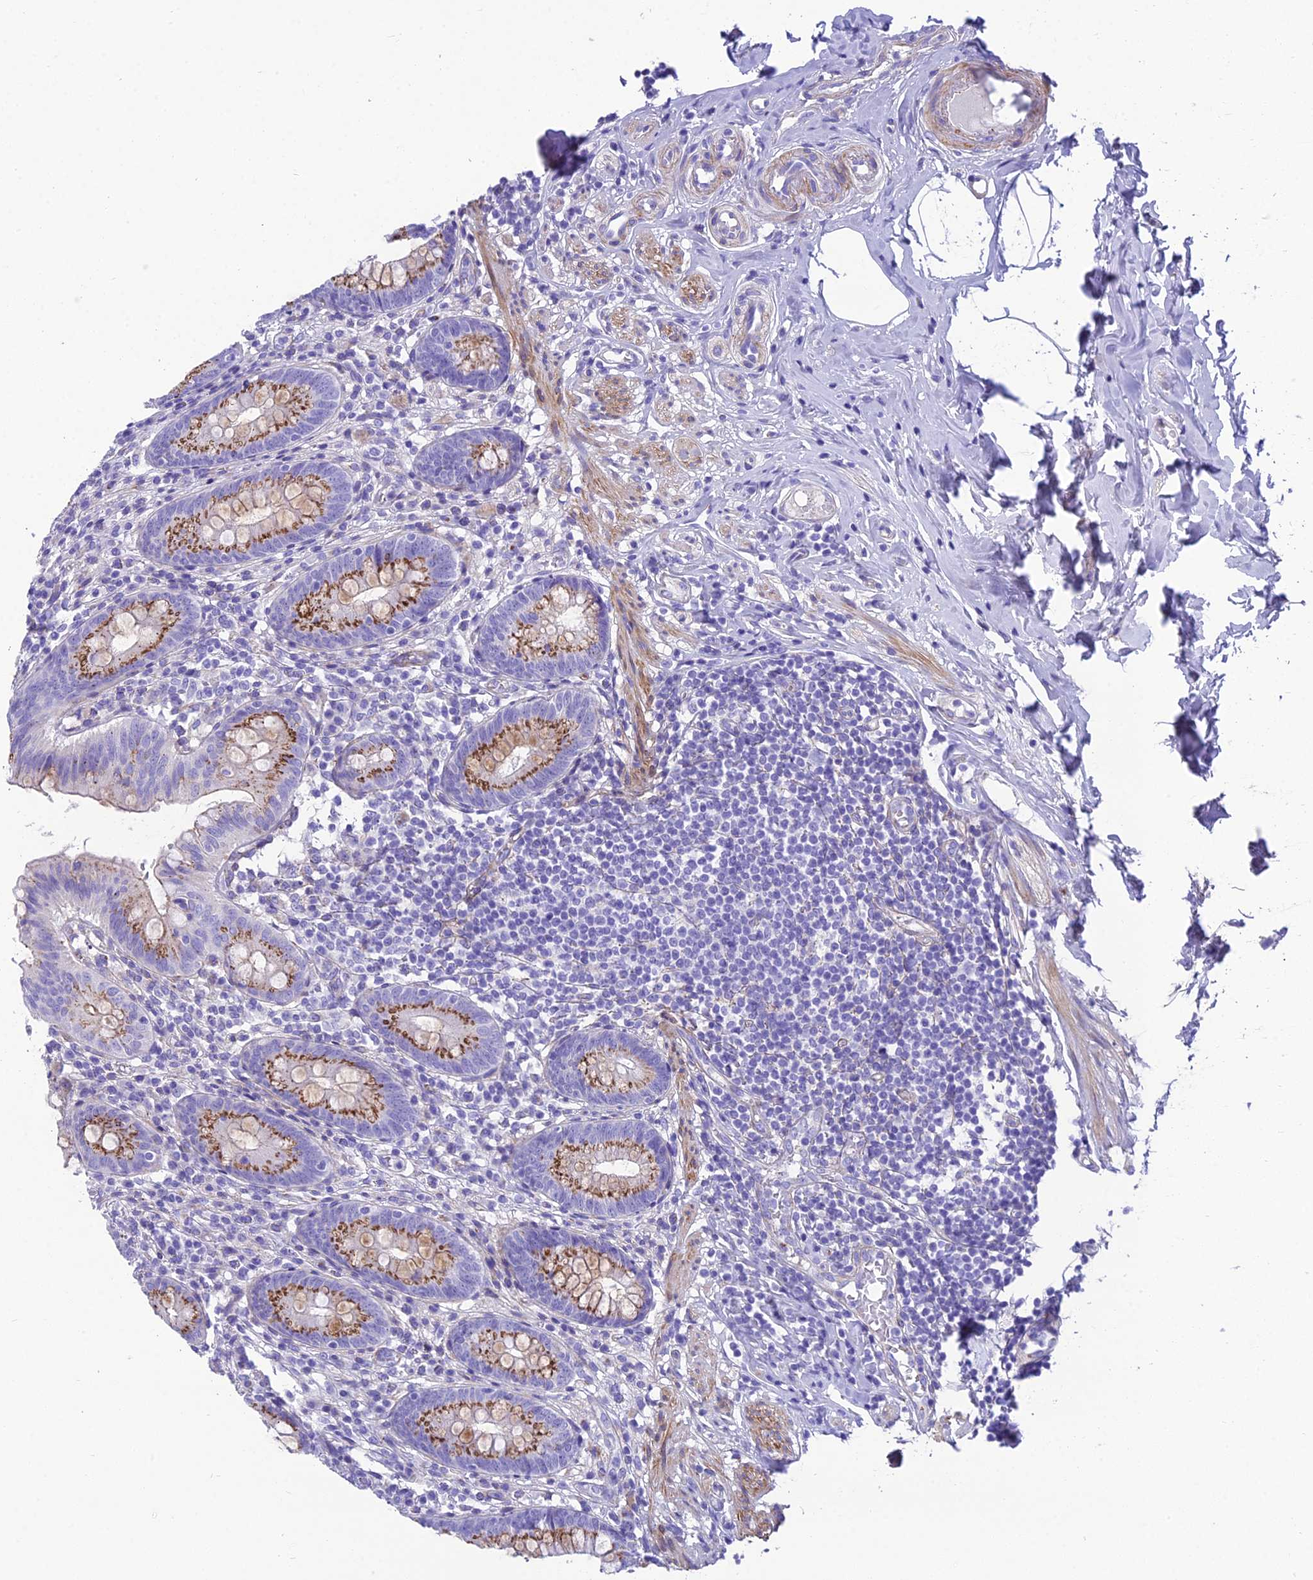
{"staining": {"intensity": "strong", "quantity": ">75%", "location": "cytoplasmic/membranous"}, "tissue": "appendix", "cell_type": "Glandular cells", "image_type": "normal", "snomed": [{"axis": "morphology", "description": "Normal tissue, NOS"}, {"axis": "topography", "description": "Appendix"}], "caption": "Immunohistochemistry (DAB (3,3'-diaminobenzidine)) staining of unremarkable human appendix shows strong cytoplasmic/membranous protein staining in about >75% of glandular cells. (DAB (3,3'-diaminobenzidine) = brown stain, brightfield microscopy at high magnification).", "gene": "GFRA1", "patient": {"sex": "male", "age": 55}}